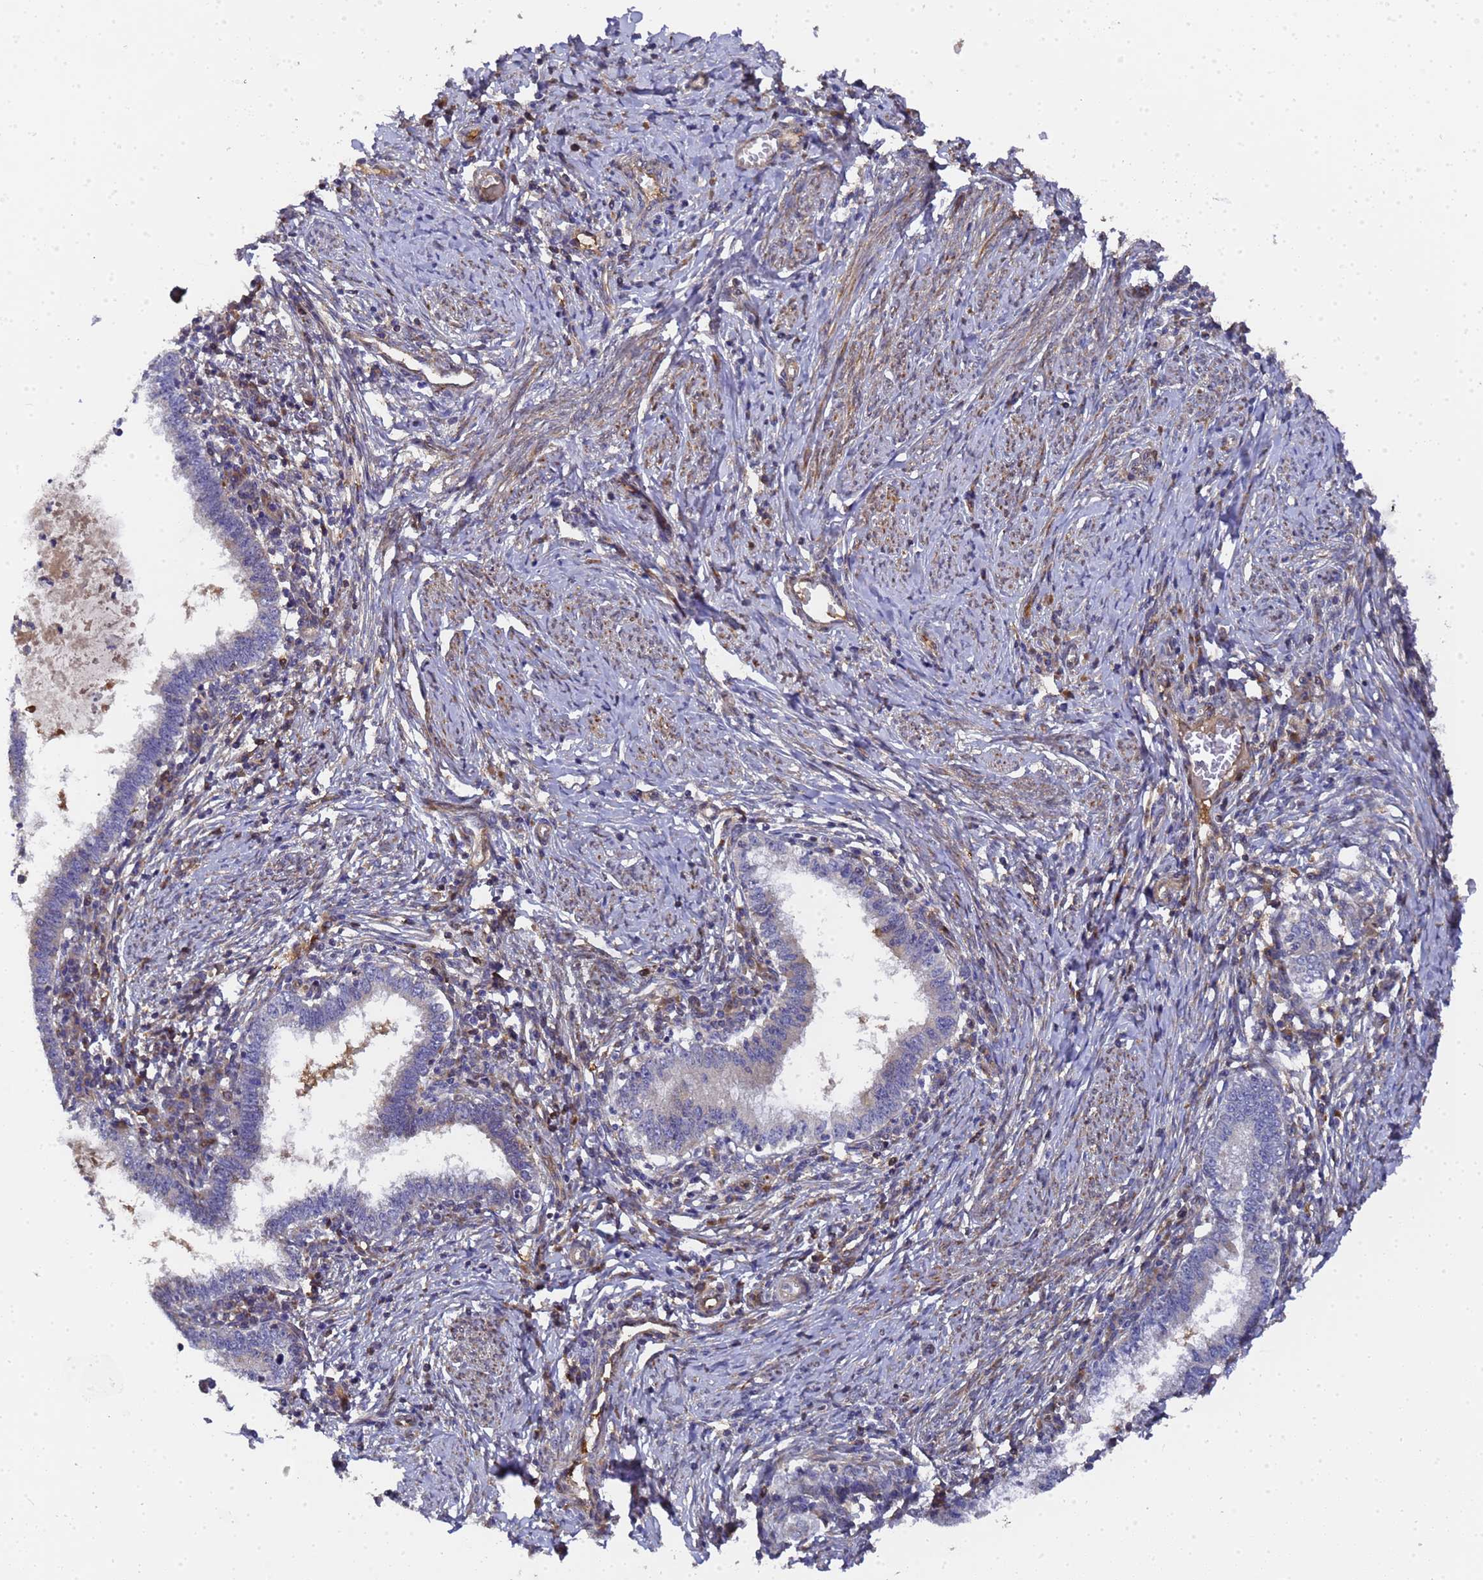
{"staining": {"intensity": "negative", "quantity": "none", "location": "none"}, "tissue": "cervical cancer", "cell_type": "Tumor cells", "image_type": "cancer", "snomed": [{"axis": "morphology", "description": "Adenocarcinoma, NOS"}, {"axis": "topography", "description": "Cervix"}], "caption": "An image of adenocarcinoma (cervical) stained for a protein demonstrates no brown staining in tumor cells.", "gene": "MOCS1", "patient": {"sex": "female", "age": 36}}